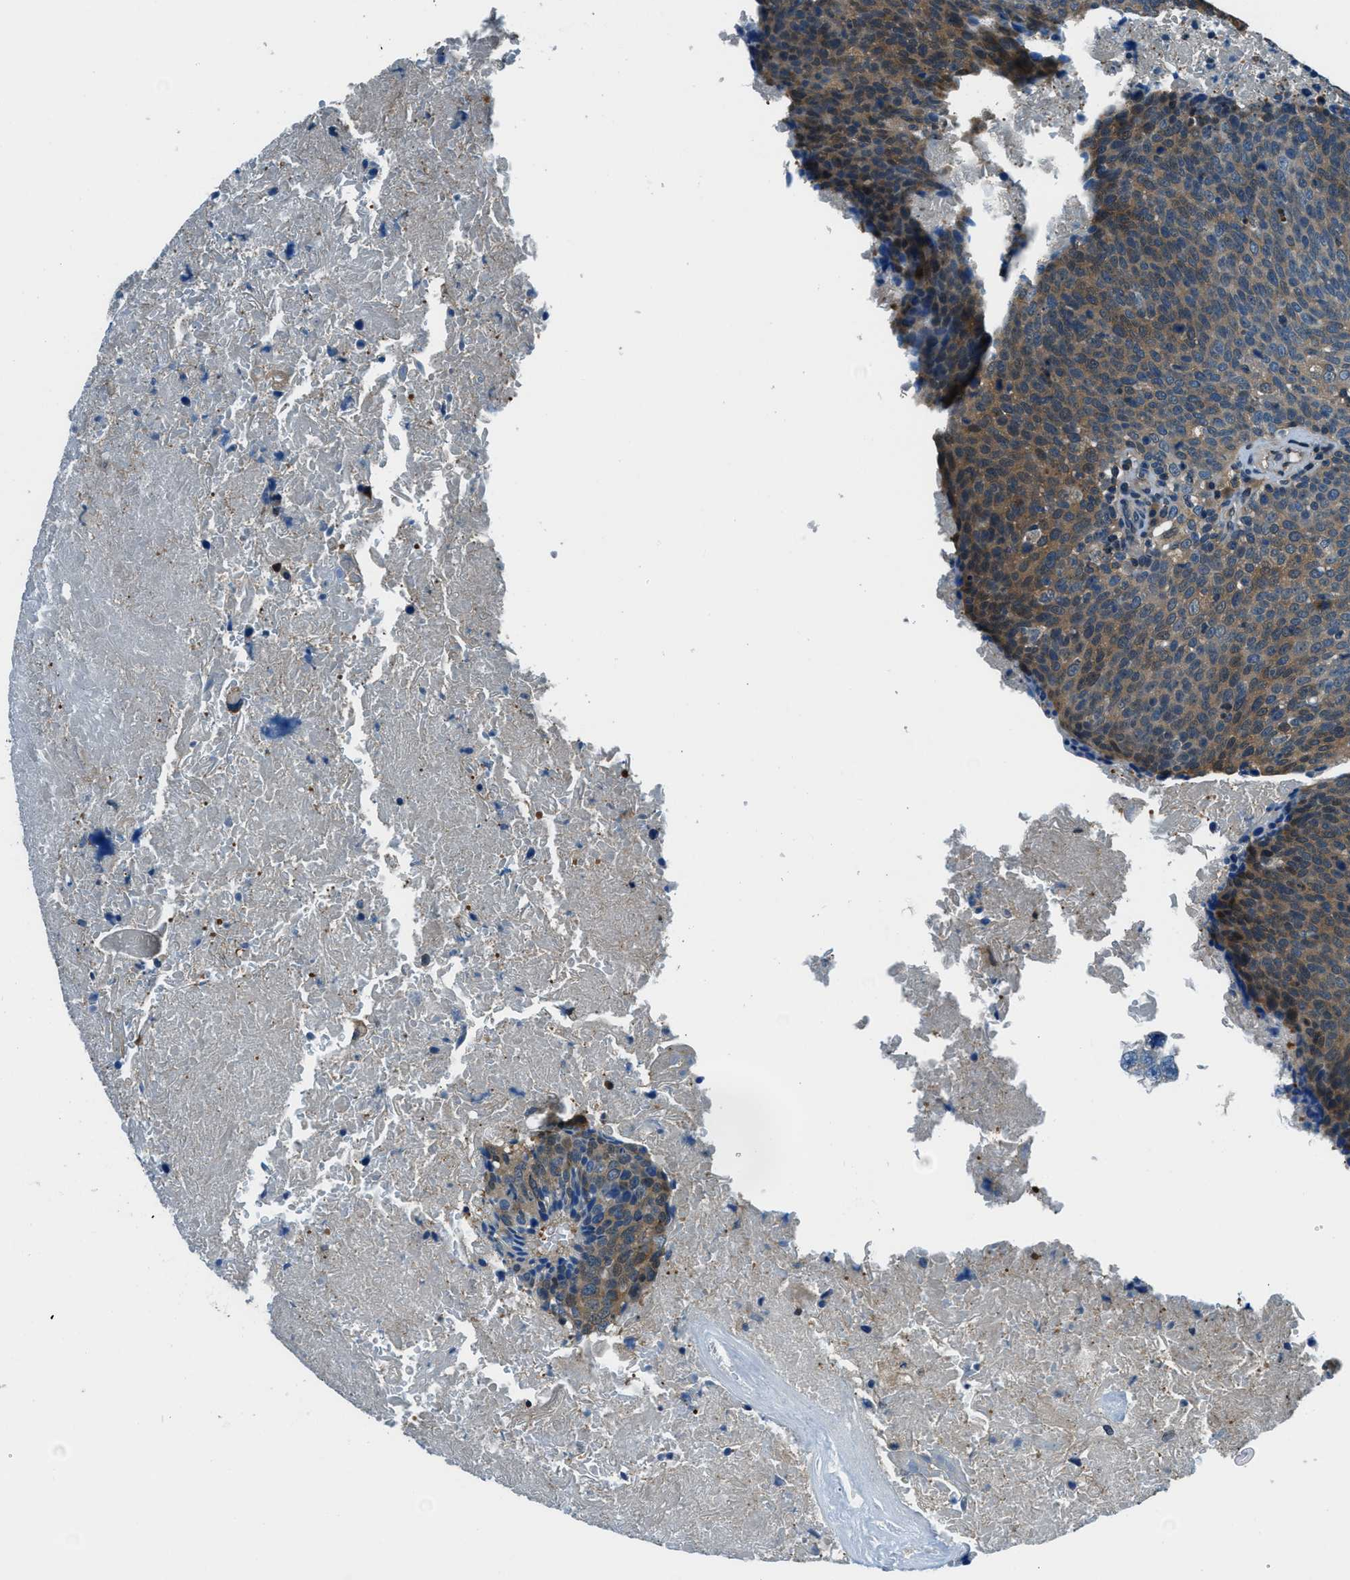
{"staining": {"intensity": "moderate", "quantity": "25%-75%", "location": "cytoplasmic/membranous"}, "tissue": "head and neck cancer", "cell_type": "Tumor cells", "image_type": "cancer", "snomed": [{"axis": "morphology", "description": "Squamous cell carcinoma, NOS"}, {"axis": "morphology", "description": "Squamous cell carcinoma, metastatic, NOS"}, {"axis": "topography", "description": "Lymph node"}, {"axis": "topography", "description": "Head-Neck"}], "caption": "This micrograph displays IHC staining of human head and neck squamous cell carcinoma, with medium moderate cytoplasmic/membranous expression in approximately 25%-75% of tumor cells.", "gene": "HEBP2", "patient": {"sex": "male", "age": 62}}